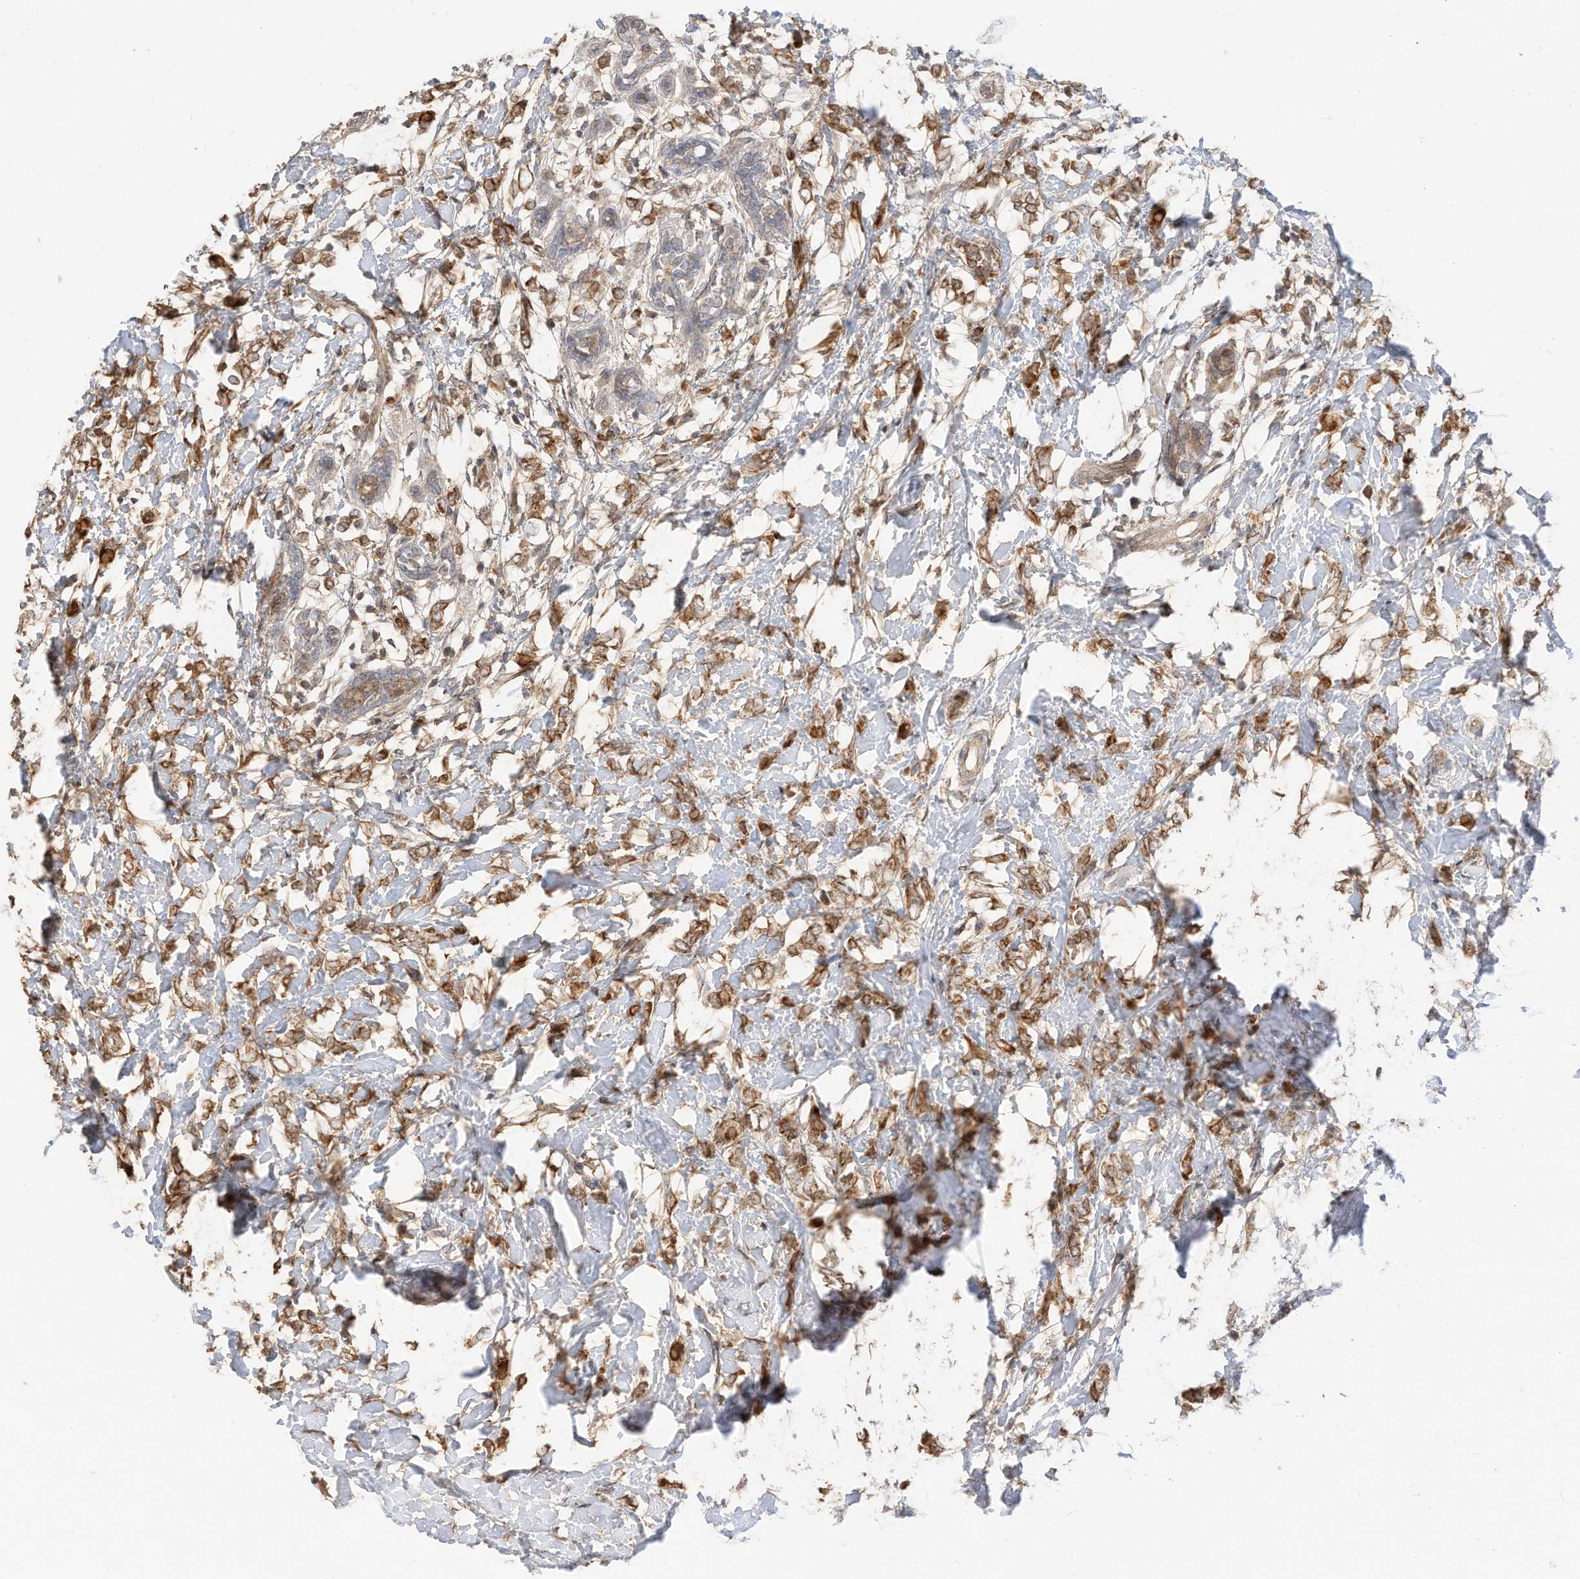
{"staining": {"intensity": "moderate", "quantity": ">75%", "location": "cytoplasmic/membranous"}, "tissue": "breast cancer", "cell_type": "Tumor cells", "image_type": "cancer", "snomed": [{"axis": "morphology", "description": "Normal tissue, NOS"}, {"axis": "morphology", "description": "Lobular carcinoma"}, {"axis": "topography", "description": "Breast"}], "caption": "Immunohistochemistry of human breast cancer (lobular carcinoma) displays medium levels of moderate cytoplasmic/membranous expression in about >75% of tumor cells. (brown staining indicates protein expression, while blue staining denotes nuclei).", "gene": "CAGE1", "patient": {"sex": "female", "age": 47}}